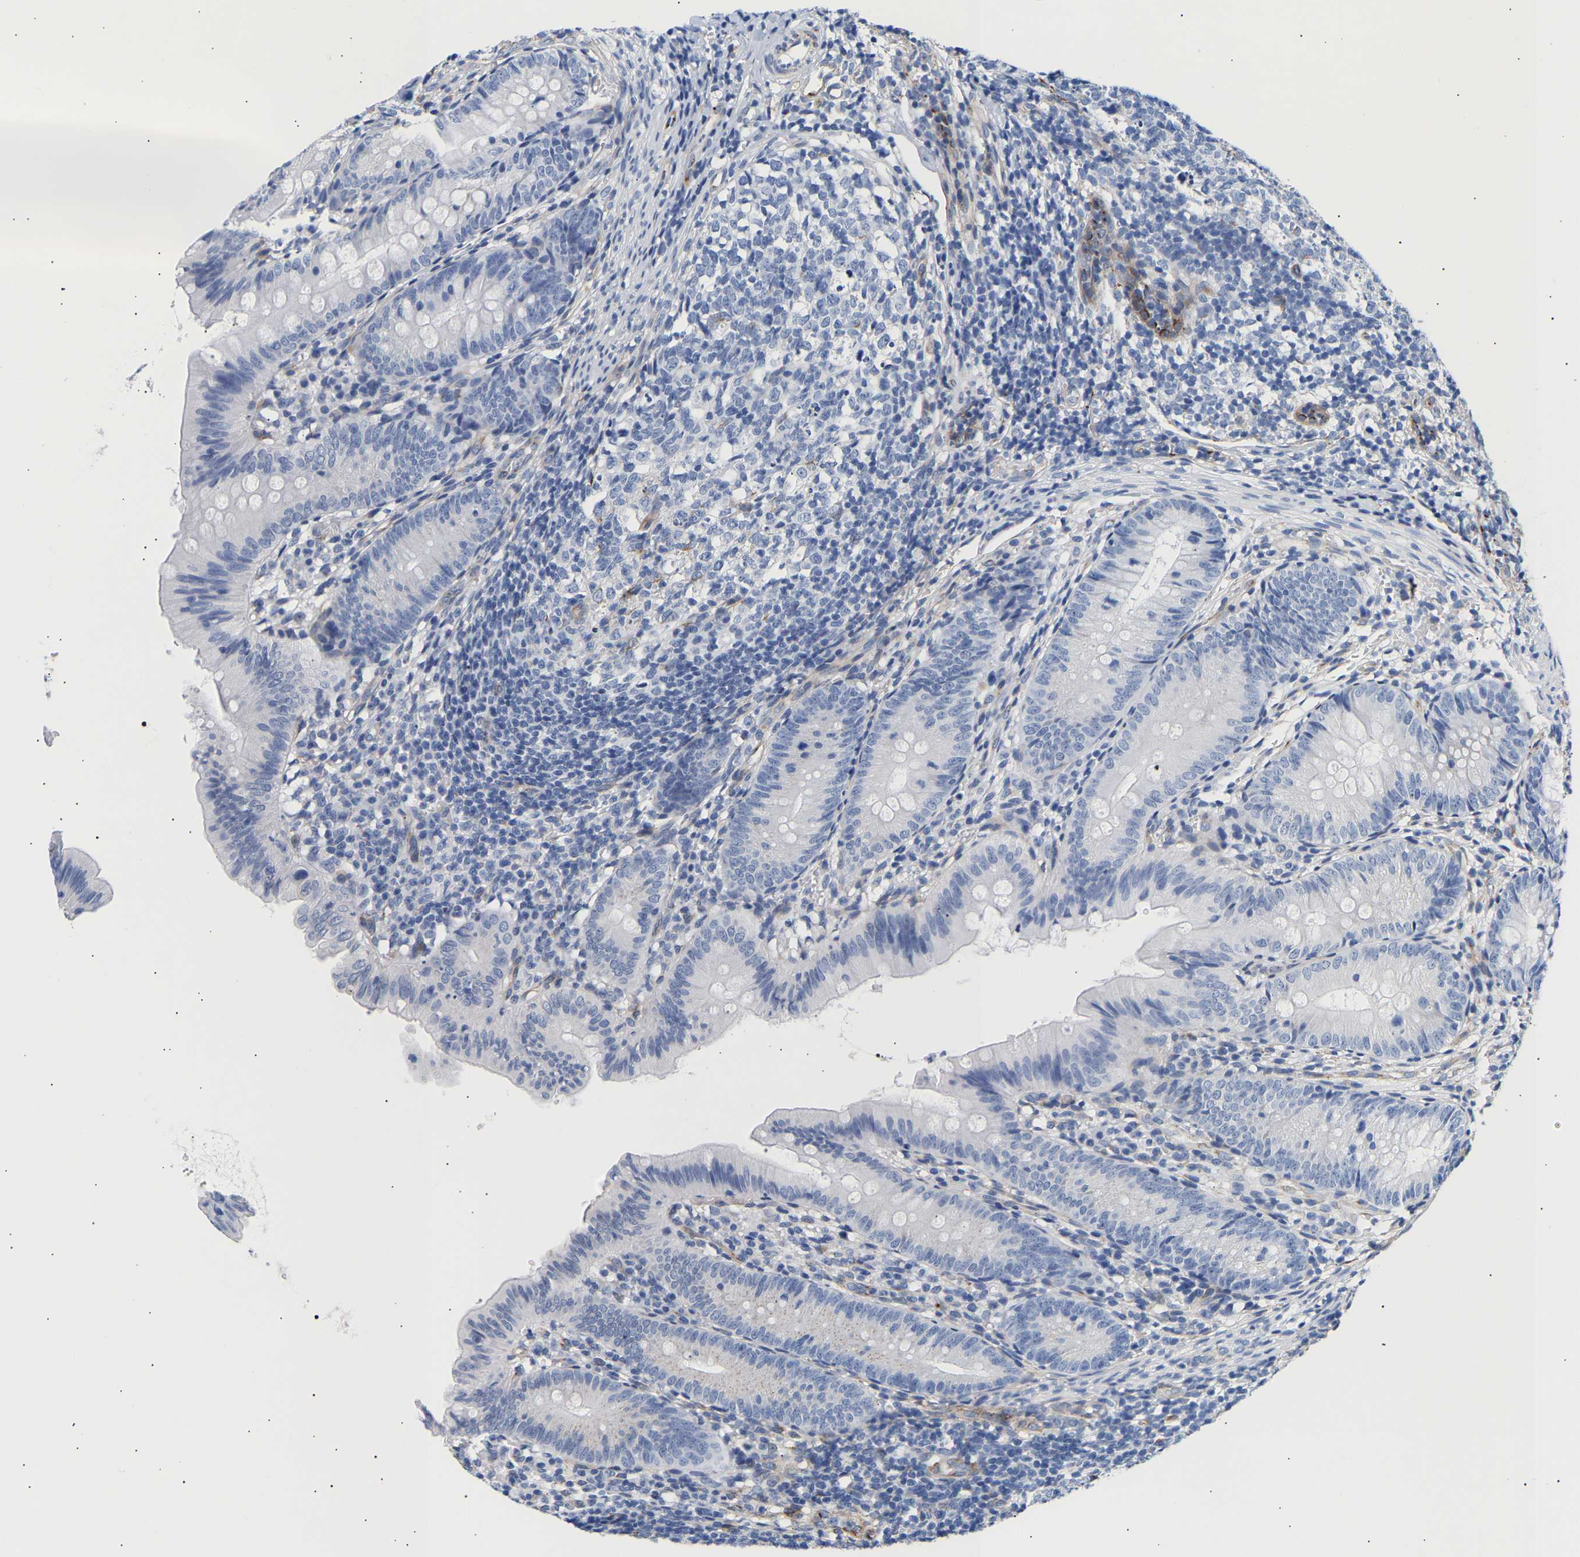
{"staining": {"intensity": "negative", "quantity": "none", "location": "none"}, "tissue": "appendix", "cell_type": "Glandular cells", "image_type": "normal", "snomed": [{"axis": "morphology", "description": "Normal tissue, NOS"}, {"axis": "topography", "description": "Appendix"}], "caption": "Image shows no protein expression in glandular cells of unremarkable appendix.", "gene": "IGFBP7", "patient": {"sex": "male", "age": 1}}